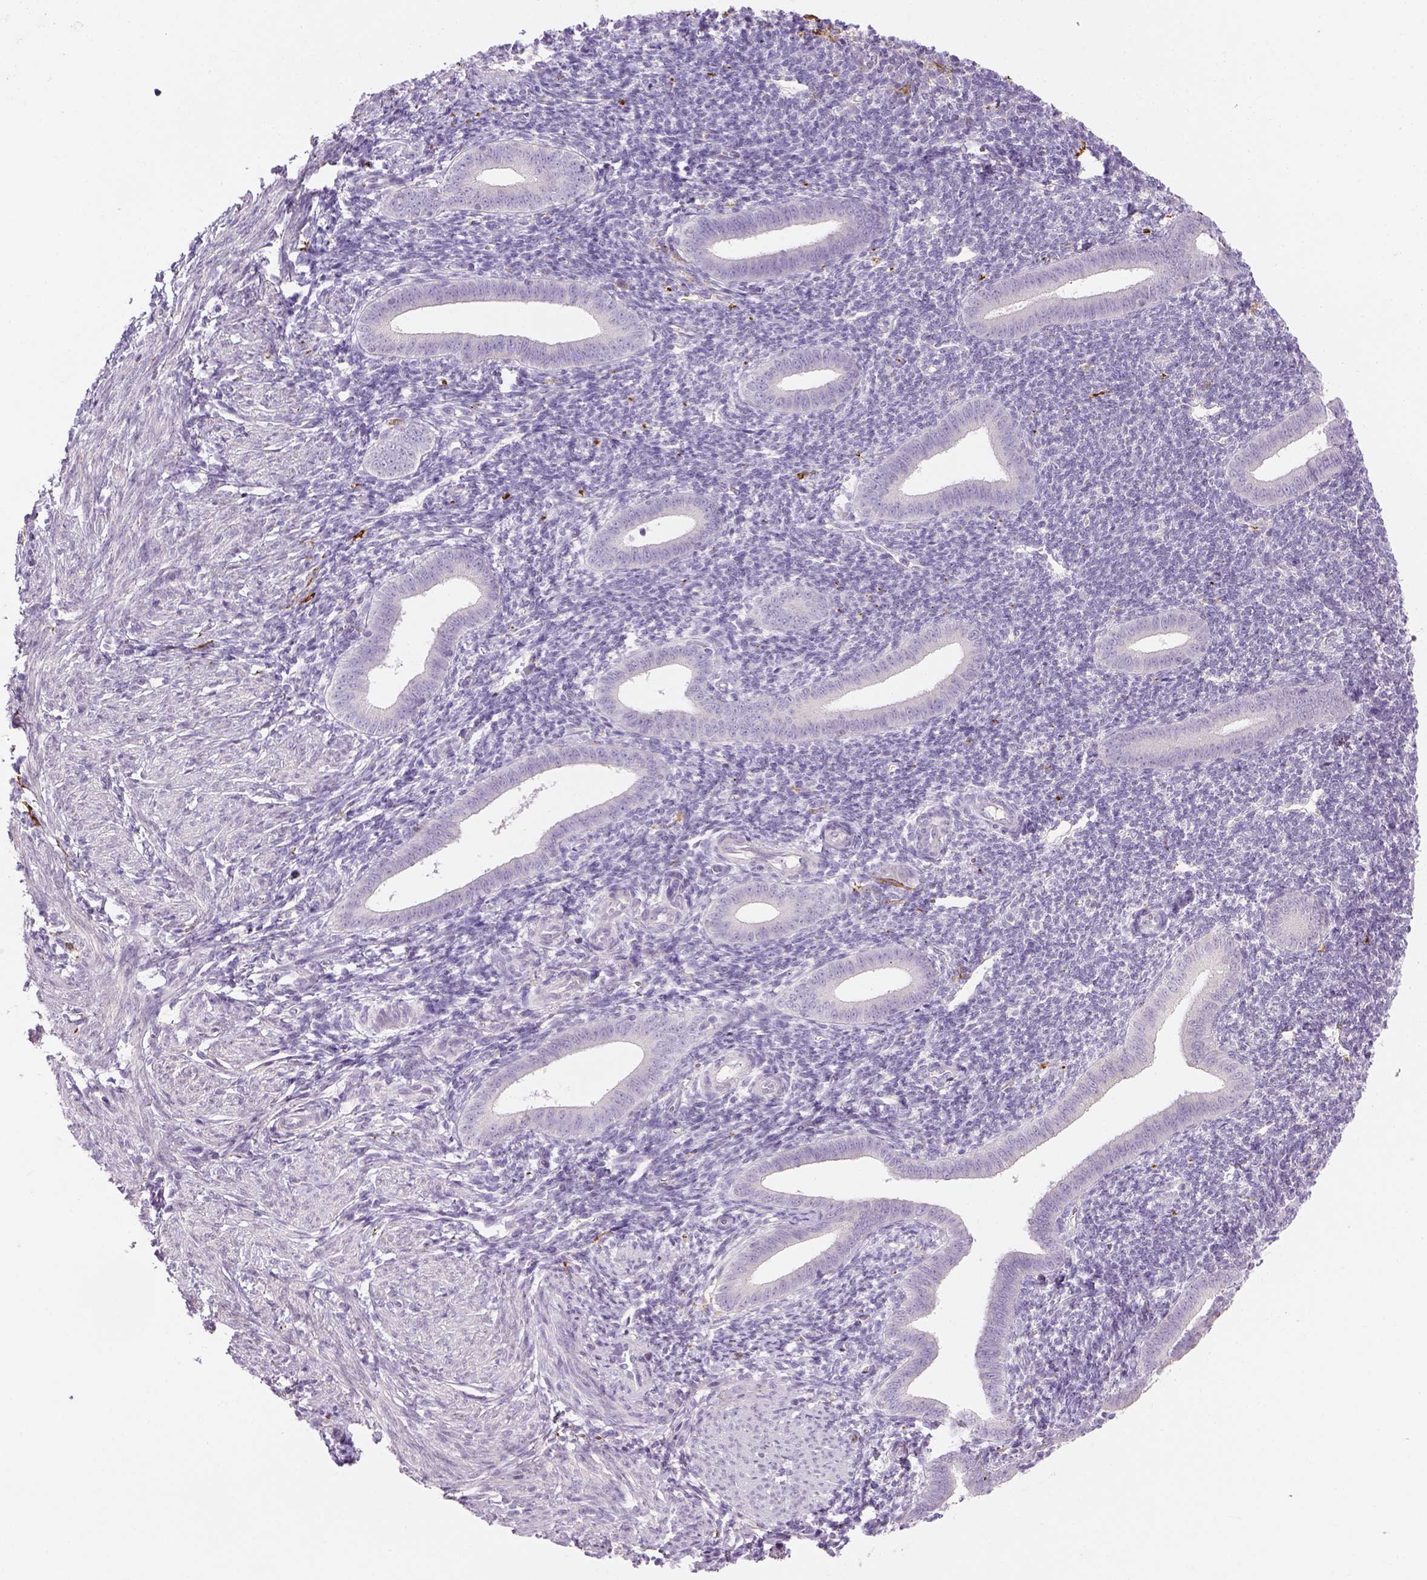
{"staining": {"intensity": "negative", "quantity": "none", "location": "none"}, "tissue": "endometrium", "cell_type": "Cells in endometrial stroma", "image_type": "normal", "snomed": [{"axis": "morphology", "description": "Normal tissue, NOS"}, {"axis": "topography", "description": "Endometrium"}], "caption": "Immunohistochemical staining of normal endometrium reveals no significant staining in cells in endometrial stroma. The staining is performed using DAB brown chromogen with nuclei counter-stained in using hematoxylin.", "gene": "CACNB1", "patient": {"sex": "female", "age": 25}}